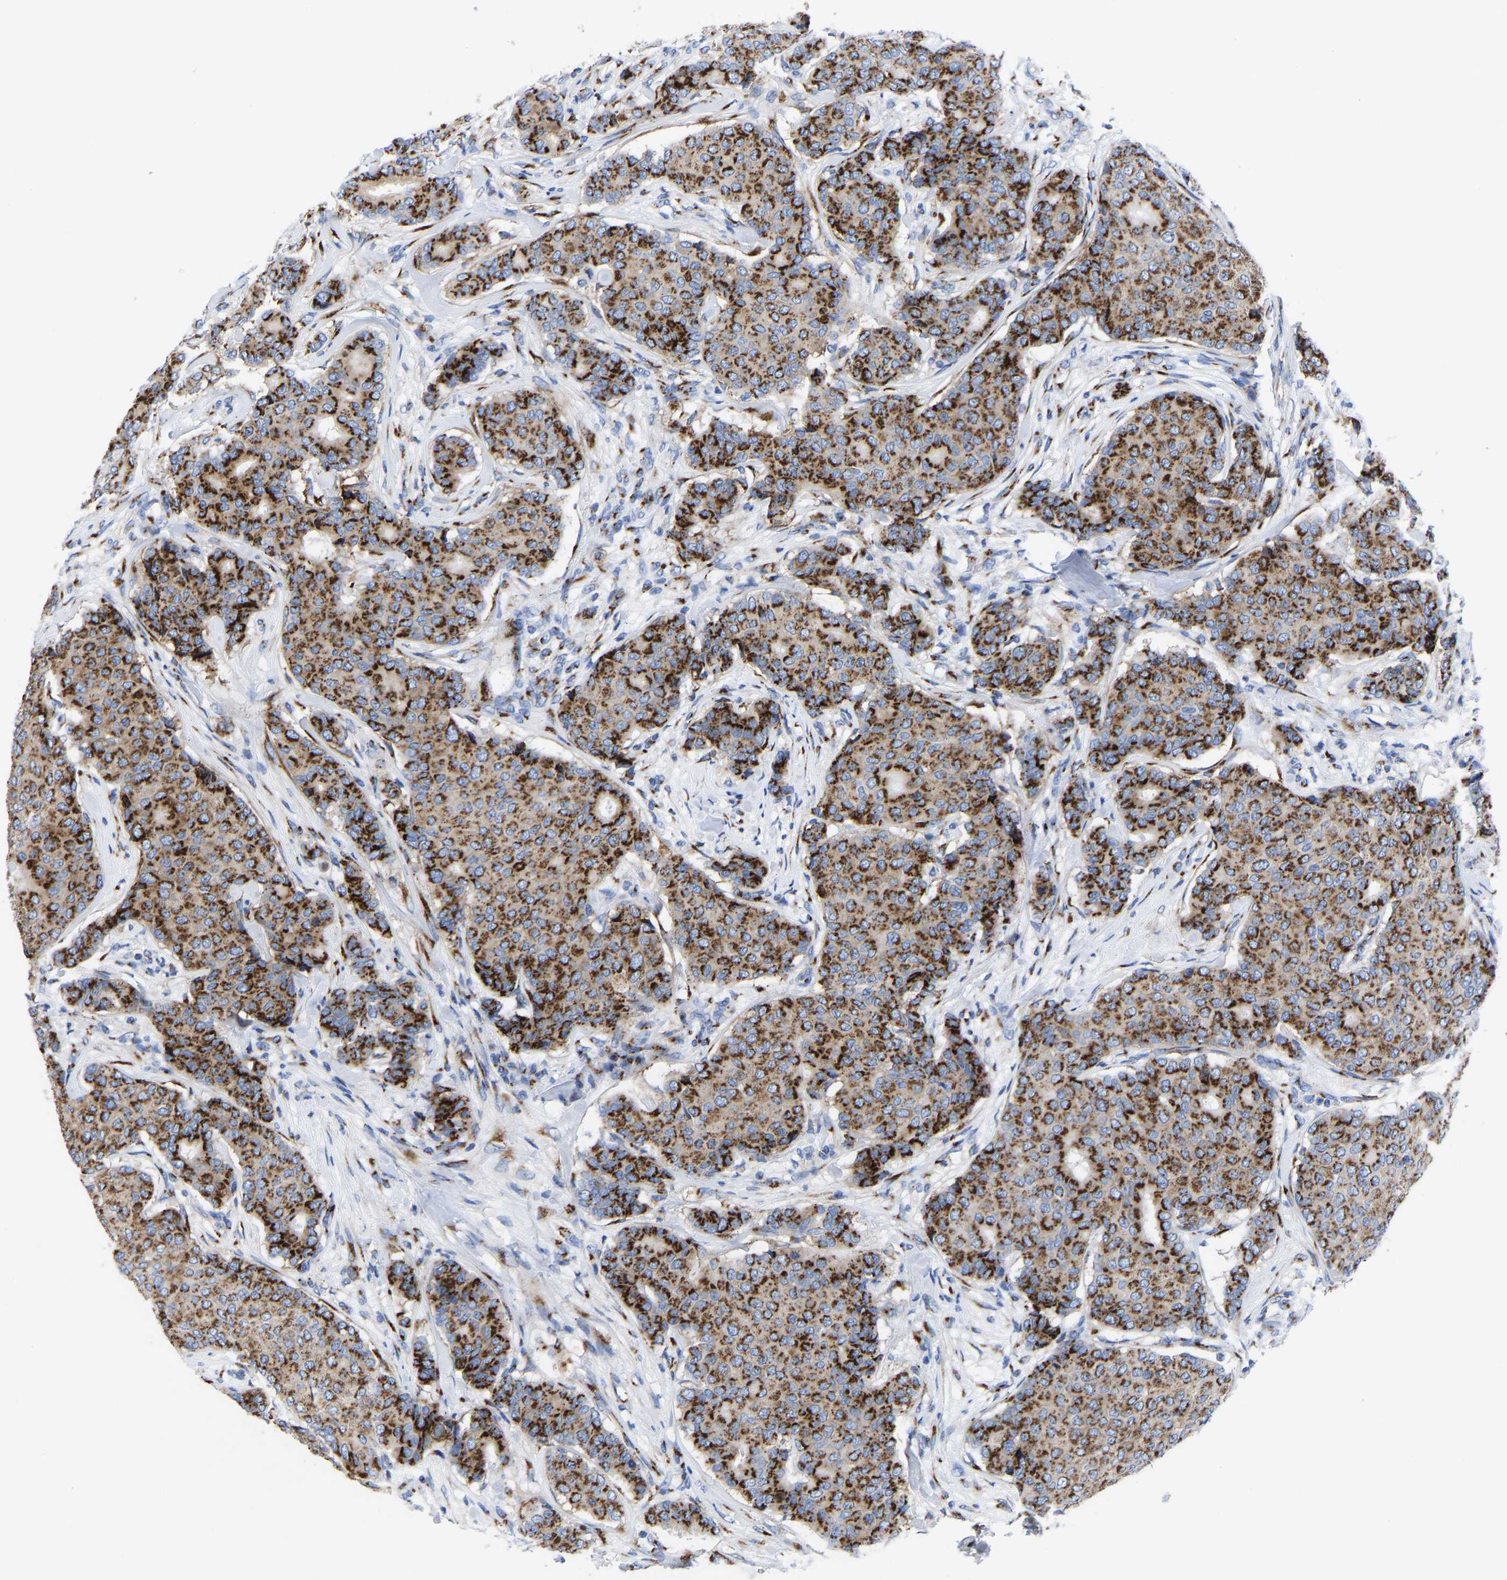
{"staining": {"intensity": "strong", "quantity": ">75%", "location": "cytoplasmic/membranous"}, "tissue": "breast cancer", "cell_type": "Tumor cells", "image_type": "cancer", "snomed": [{"axis": "morphology", "description": "Duct carcinoma"}, {"axis": "topography", "description": "Breast"}], "caption": "A photomicrograph showing strong cytoplasmic/membranous expression in about >75% of tumor cells in breast cancer (infiltrating ductal carcinoma), as visualized by brown immunohistochemical staining.", "gene": "TMEM87A", "patient": {"sex": "female", "age": 75}}